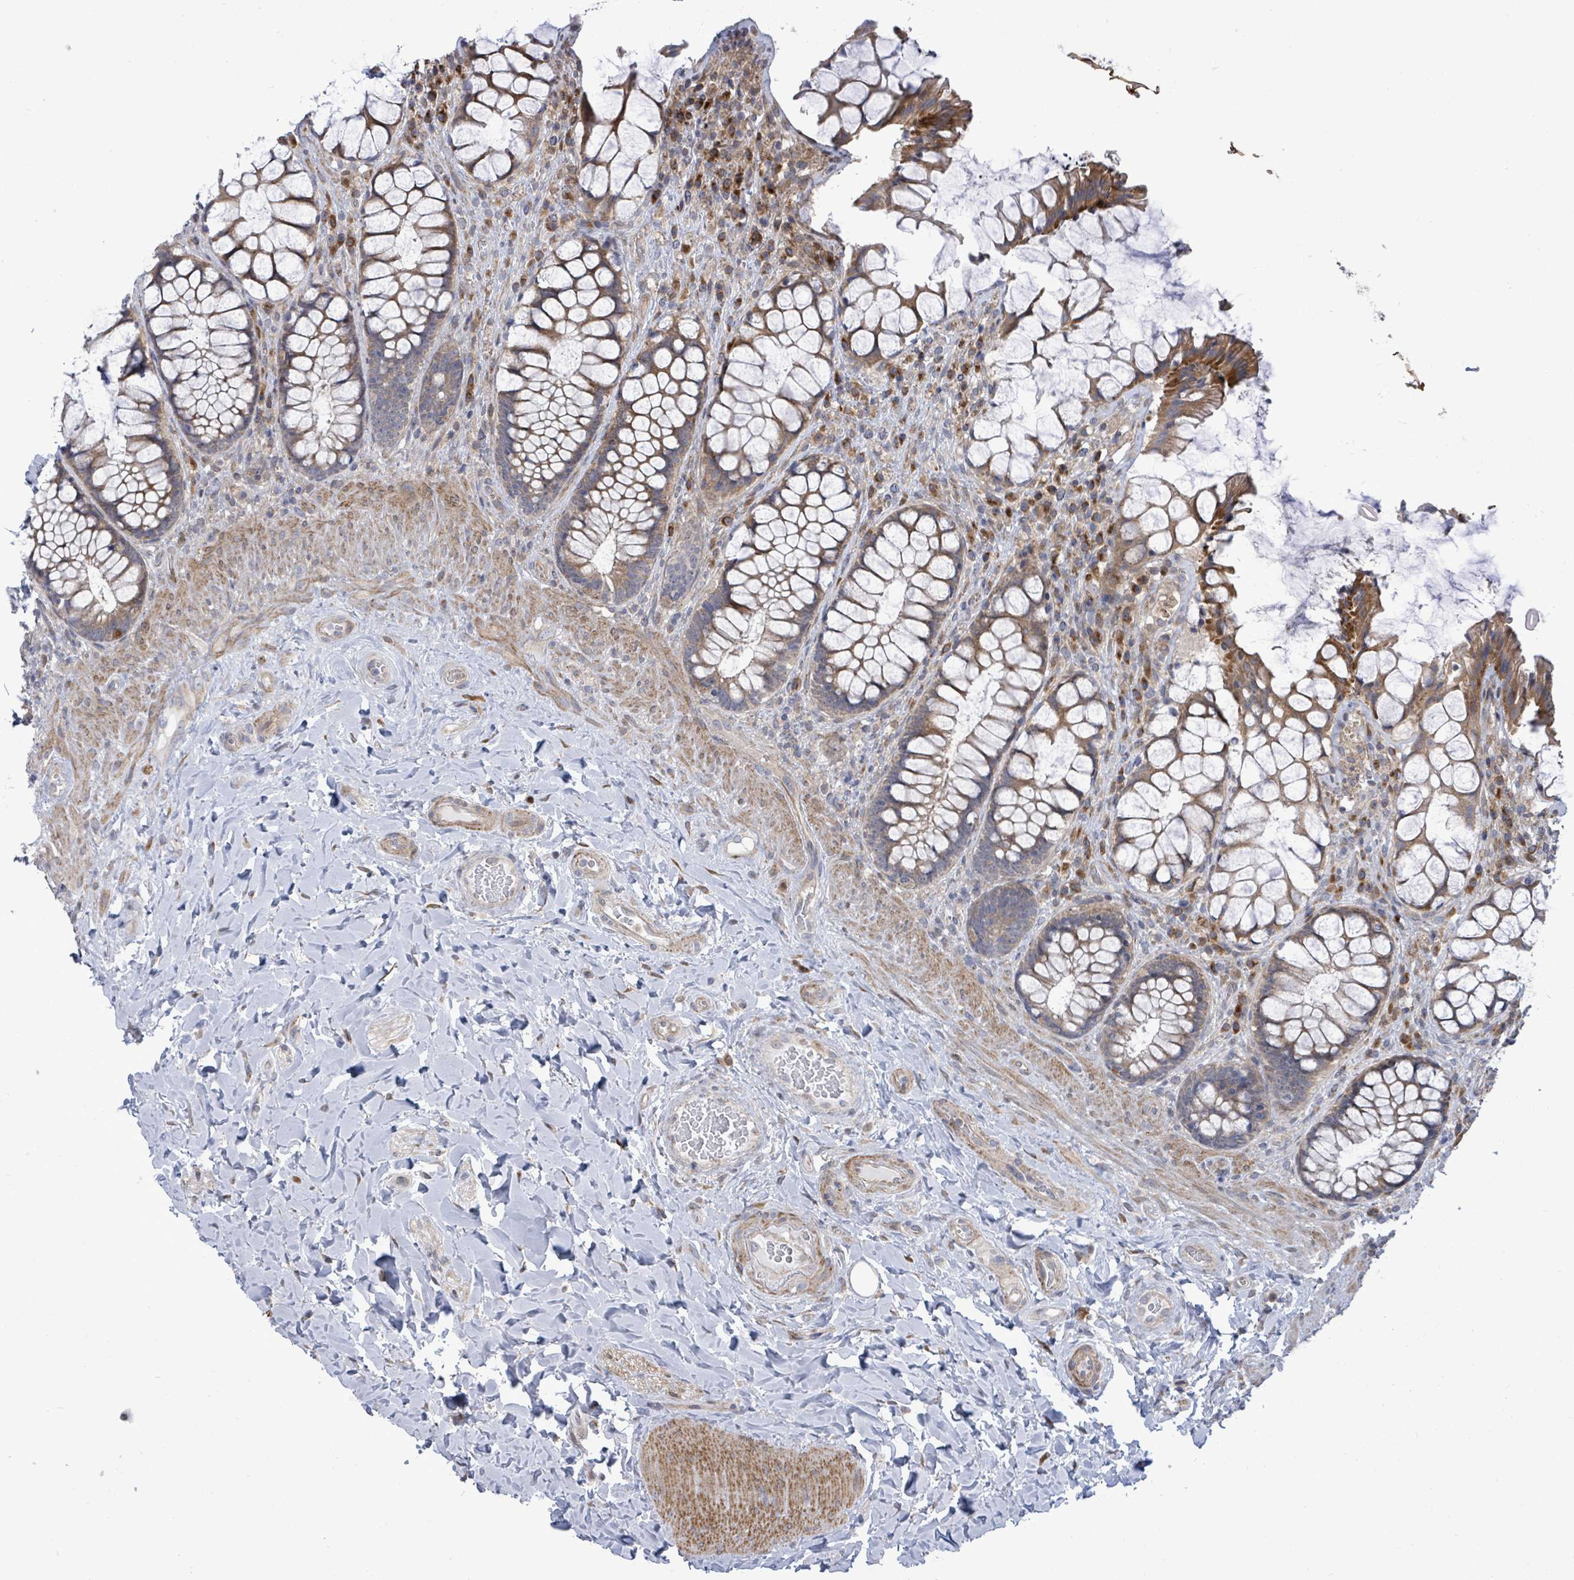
{"staining": {"intensity": "moderate", "quantity": ">75%", "location": "cytoplasmic/membranous"}, "tissue": "rectum", "cell_type": "Glandular cells", "image_type": "normal", "snomed": [{"axis": "morphology", "description": "Normal tissue, NOS"}, {"axis": "topography", "description": "Rectum"}], "caption": "Immunohistochemical staining of normal rectum demonstrates moderate cytoplasmic/membranous protein expression in about >75% of glandular cells.", "gene": "SAR1A", "patient": {"sex": "female", "age": 58}}